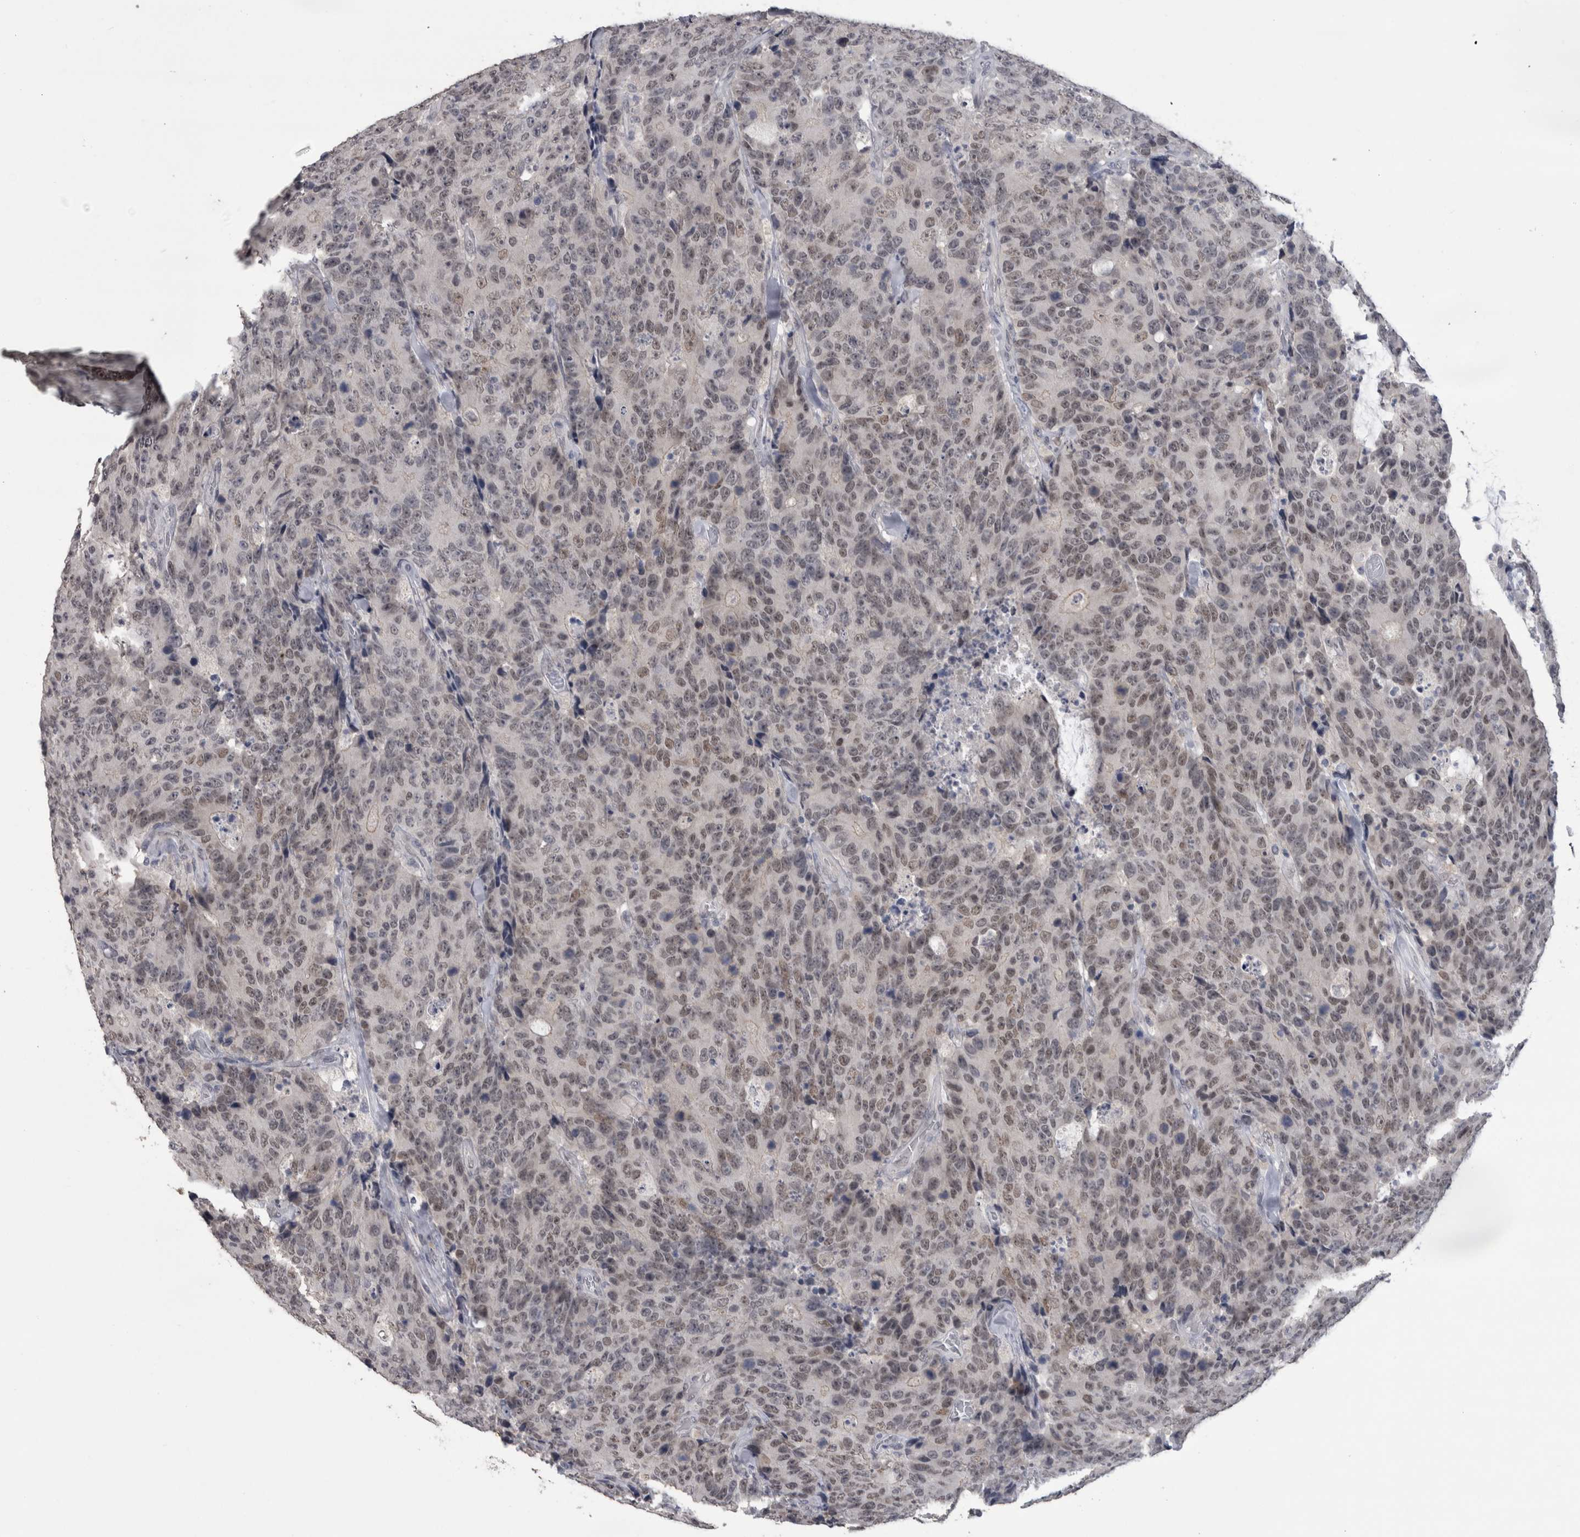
{"staining": {"intensity": "weak", "quantity": ">75%", "location": "nuclear"}, "tissue": "colorectal cancer", "cell_type": "Tumor cells", "image_type": "cancer", "snomed": [{"axis": "morphology", "description": "Adenocarcinoma, NOS"}, {"axis": "topography", "description": "Colon"}], "caption": "DAB immunohistochemical staining of colorectal cancer (adenocarcinoma) shows weak nuclear protein staining in approximately >75% of tumor cells. (IHC, brightfield microscopy, high magnification).", "gene": "PAX5", "patient": {"sex": "female", "age": 86}}